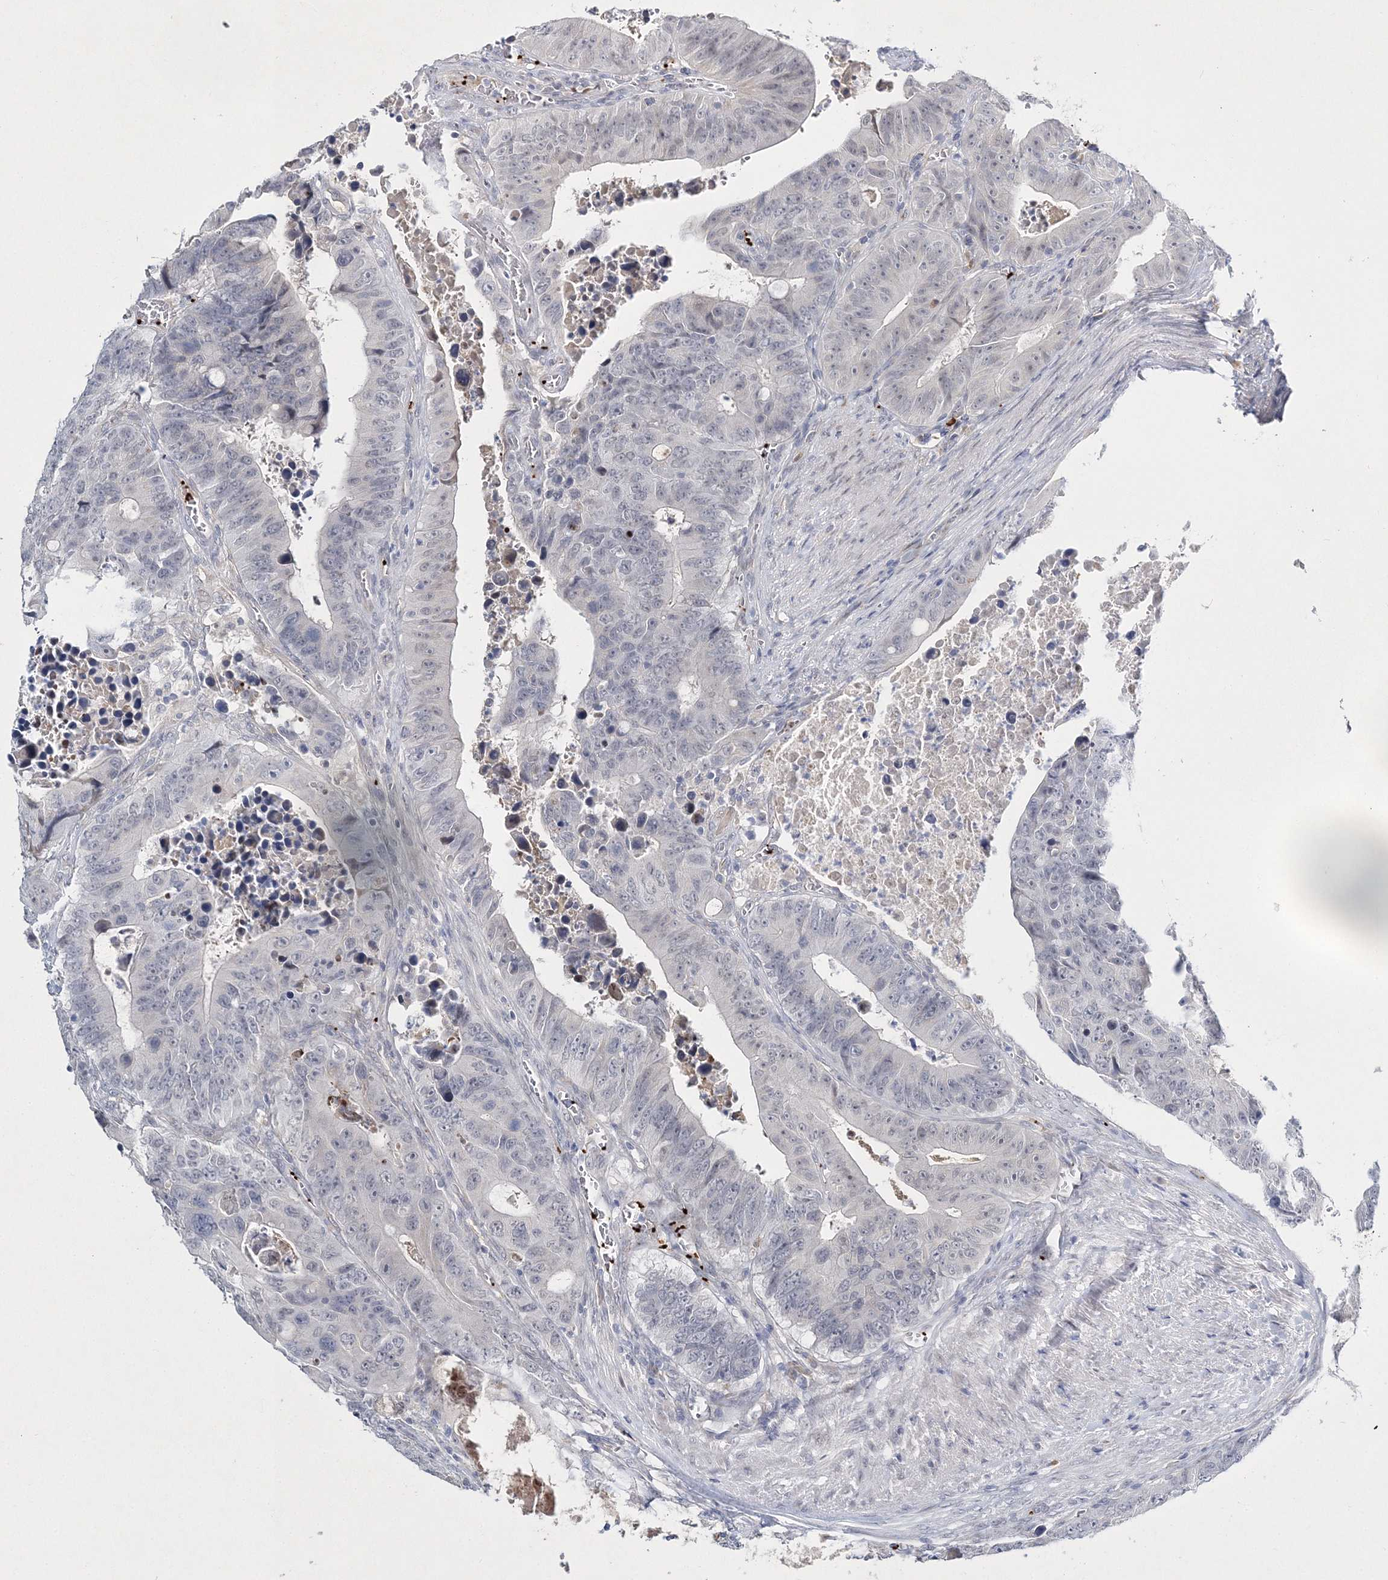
{"staining": {"intensity": "weak", "quantity": "<25%", "location": "nuclear"}, "tissue": "colorectal cancer", "cell_type": "Tumor cells", "image_type": "cancer", "snomed": [{"axis": "morphology", "description": "Adenocarcinoma, NOS"}, {"axis": "topography", "description": "Colon"}], "caption": "This is a histopathology image of IHC staining of colorectal adenocarcinoma, which shows no expression in tumor cells. (Immunohistochemistry (ihc), brightfield microscopy, high magnification).", "gene": "MYOZ2", "patient": {"sex": "male", "age": 87}}